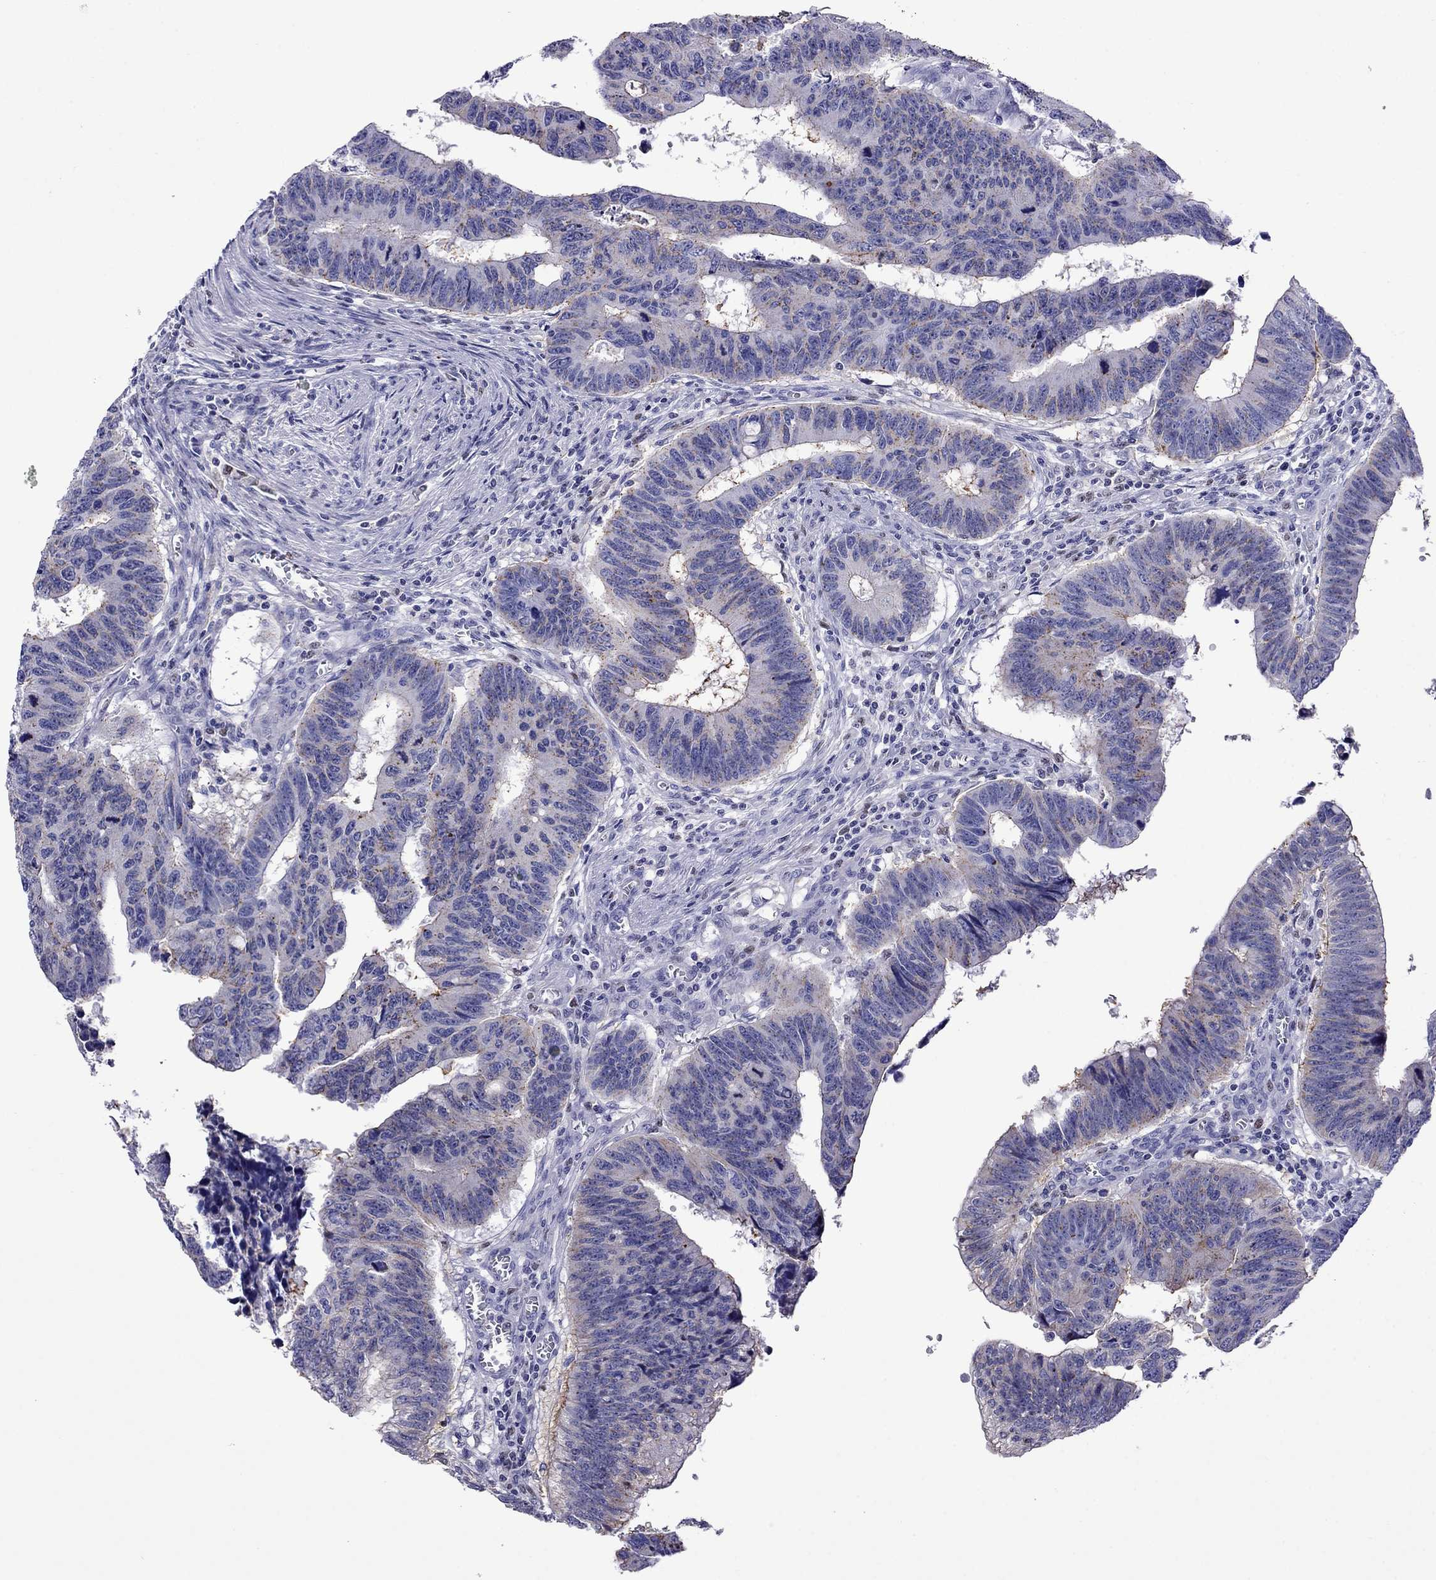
{"staining": {"intensity": "weak", "quantity": "<25%", "location": "cytoplasmic/membranous"}, "tissue": "colorectal cancer", "cell_type": "Tumor cells", "image_type": "cancer", "snomed": [{"axis": "morphology", "description": "Adenocarcinoma, NOS"}, {"axis": "topography", "description": "Appendix"}, {"axis": "topography", "description": "Colon"}, {"axis": "topography", "description": "Cecum"}, {"axis": "topography", "description": "Colon asc"}], "caption": "IHC image of colorectal cancer (adenocarcinoma) stained for a protein (brown), which shows no expression in tumor cells.", "gene": "MPZ", "patient": {"sex": "female", "age": 85}}